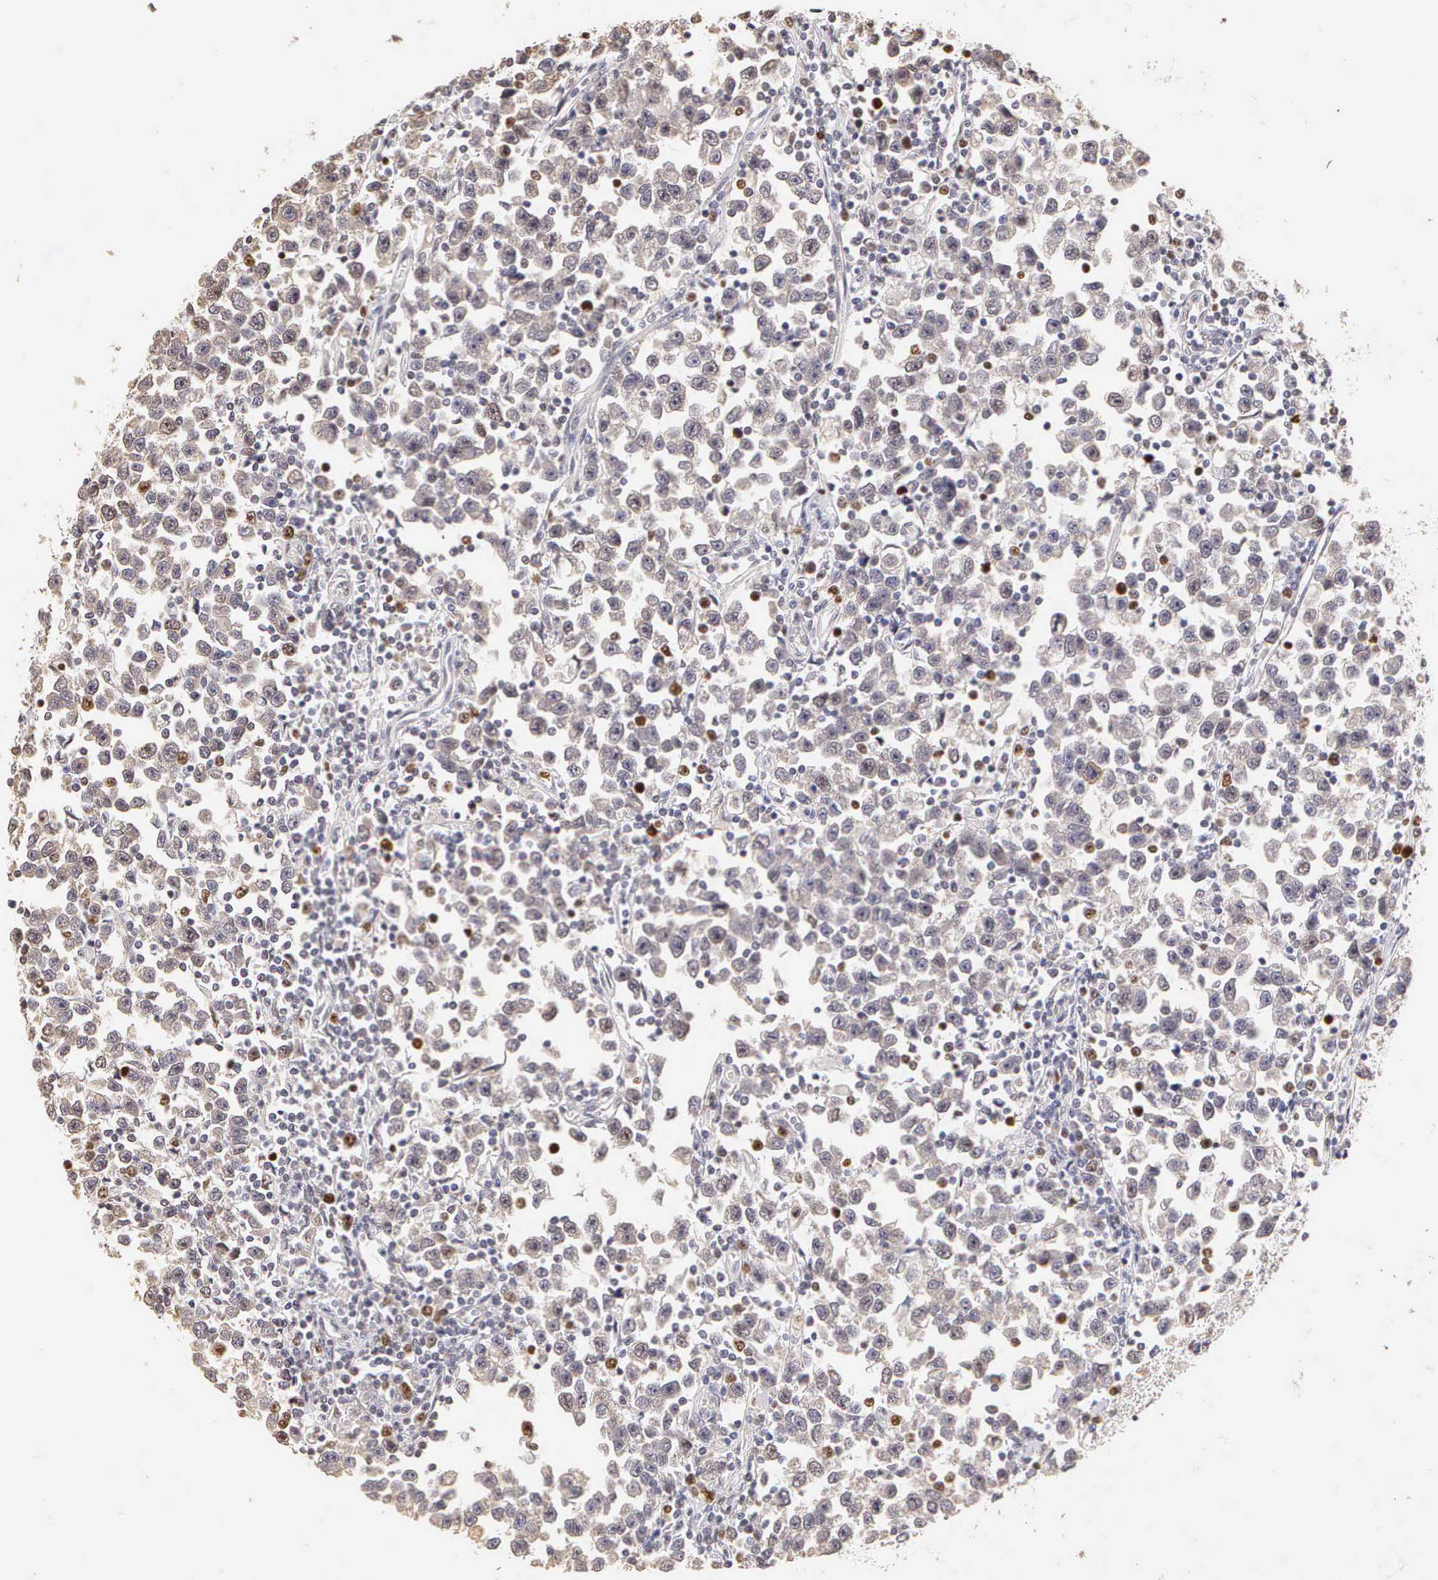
{"staining": {"intensity": "negative", "quantity": "none", "location": "none"}, "tissue": "testis cancer", "cell_type": "Tumor cells", "image_type": "cancer", "snomed": [{"axis": "morphology", "description": "Seminoma, NOS"}, {"axis": "topography", "description": "Testis"}], "caption": "High magnification brightfield microscopy of seminoma (testis) stained with DAB (brown) and counterstained with hematoxylin (blue): tumor cells show no significant positivity. (Brightfield microscopy of DAB immunohistochemistry (IHC) at high magnification).", "gene": "MKI67", "patient": {"sex": "male", "age": 43}}